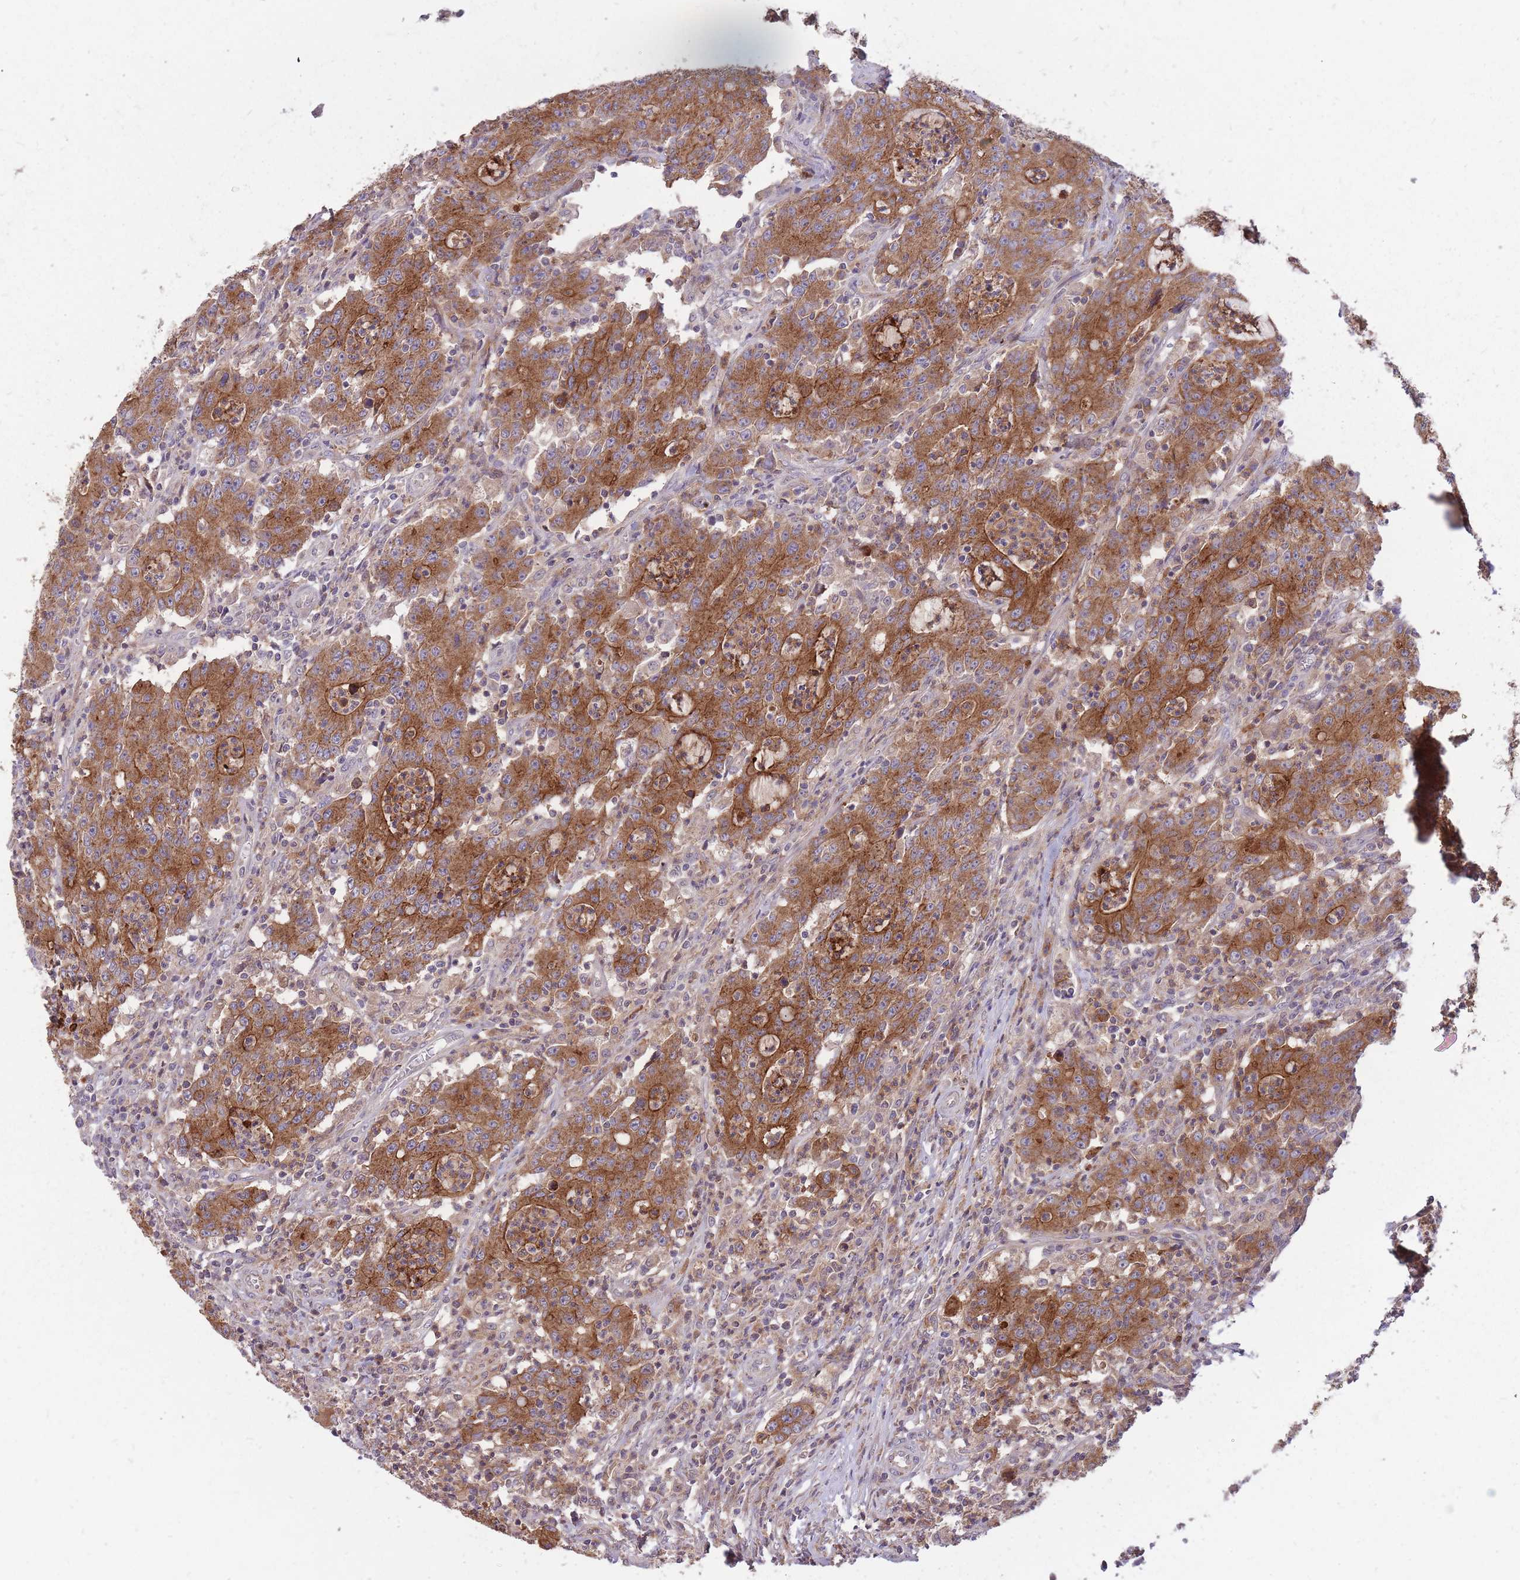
{"staining": {"intensity": "strong", "quantity": ">75%", "location": "cytoplasmic/membranous"}, "tissue": "colorectal cancer", "cell_type": "Tumor cells", "image_type": "cancer", "snomed": [{"axis": "morphology", "description": "Adenocarcinoma, NOS"}, {"axis": "topography", "description": "Colon"}], "caption": "Strong cytoplasmic/membranous expression for a protein is appreciated in about >75% of tumor cells of colorectal adenocarcinoma using immunohistochemistry (IHC).", "gene": "IGF2BP2", "patient": {"sex": "male", "age": 83}}